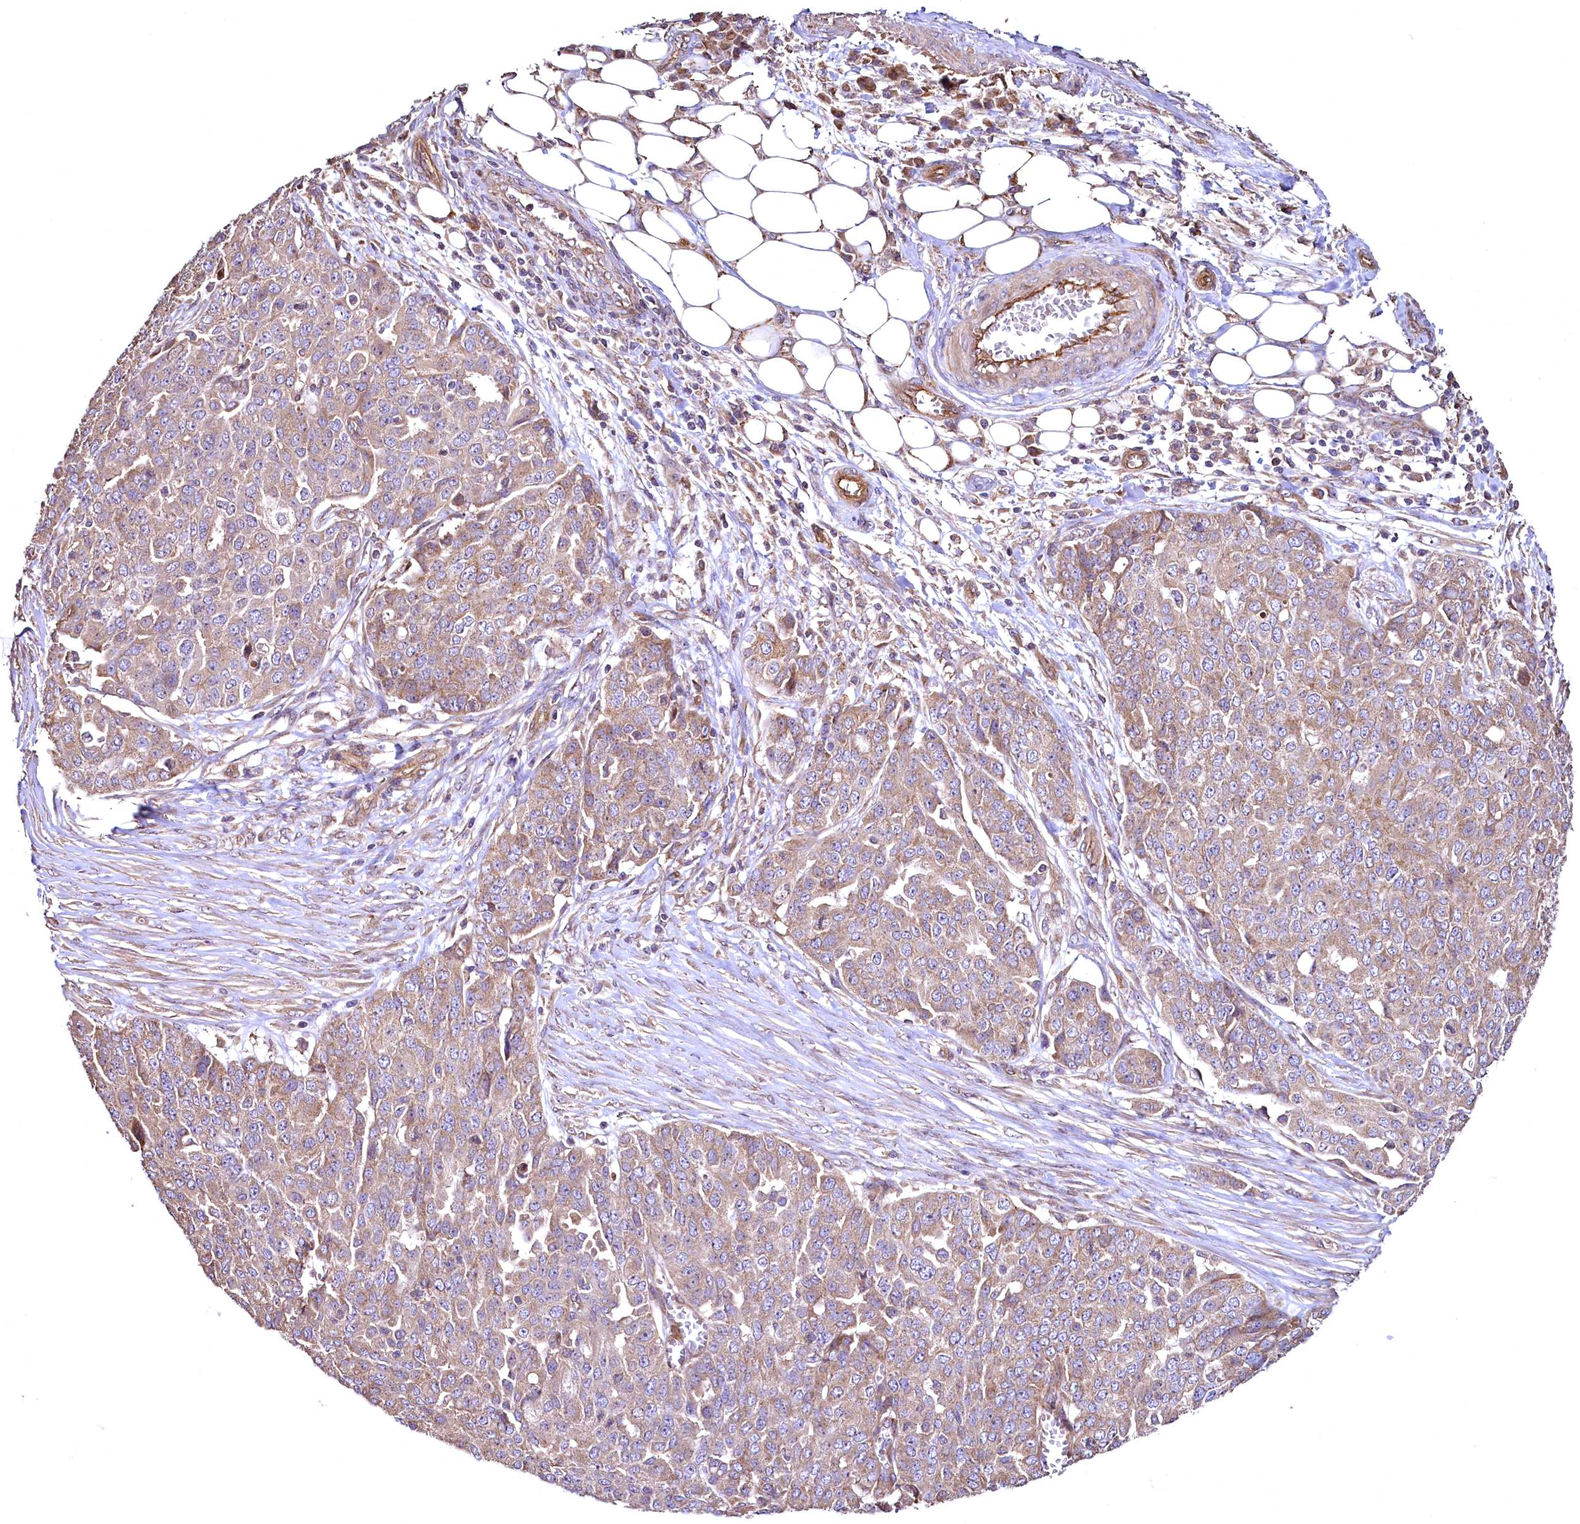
{"staining": {"intensity": "moderate", "quantity": ">75%", "location": "cytoplasmic/membranous"}, "tissue": "ovarian cancer", "cell_type": "Tumor cells", "image_type": "cancer", "snomed": [{"axis": "morphology", "description": "Cystadenocarcinoma, serous, NOS"}, {"axis": "topography", "description": "Soft tissue"}, {"axis": "topography", "description": "Ovary"}], "caption": "DAB immunohistochemical staining of ovarian serous cystadenocarcinoma reveals moderate cytoplasmic/membranous protein staining in about >75% of tumor cells.", "gene": "TBCEL", "patient": {"sex": "female", "age": 57}}